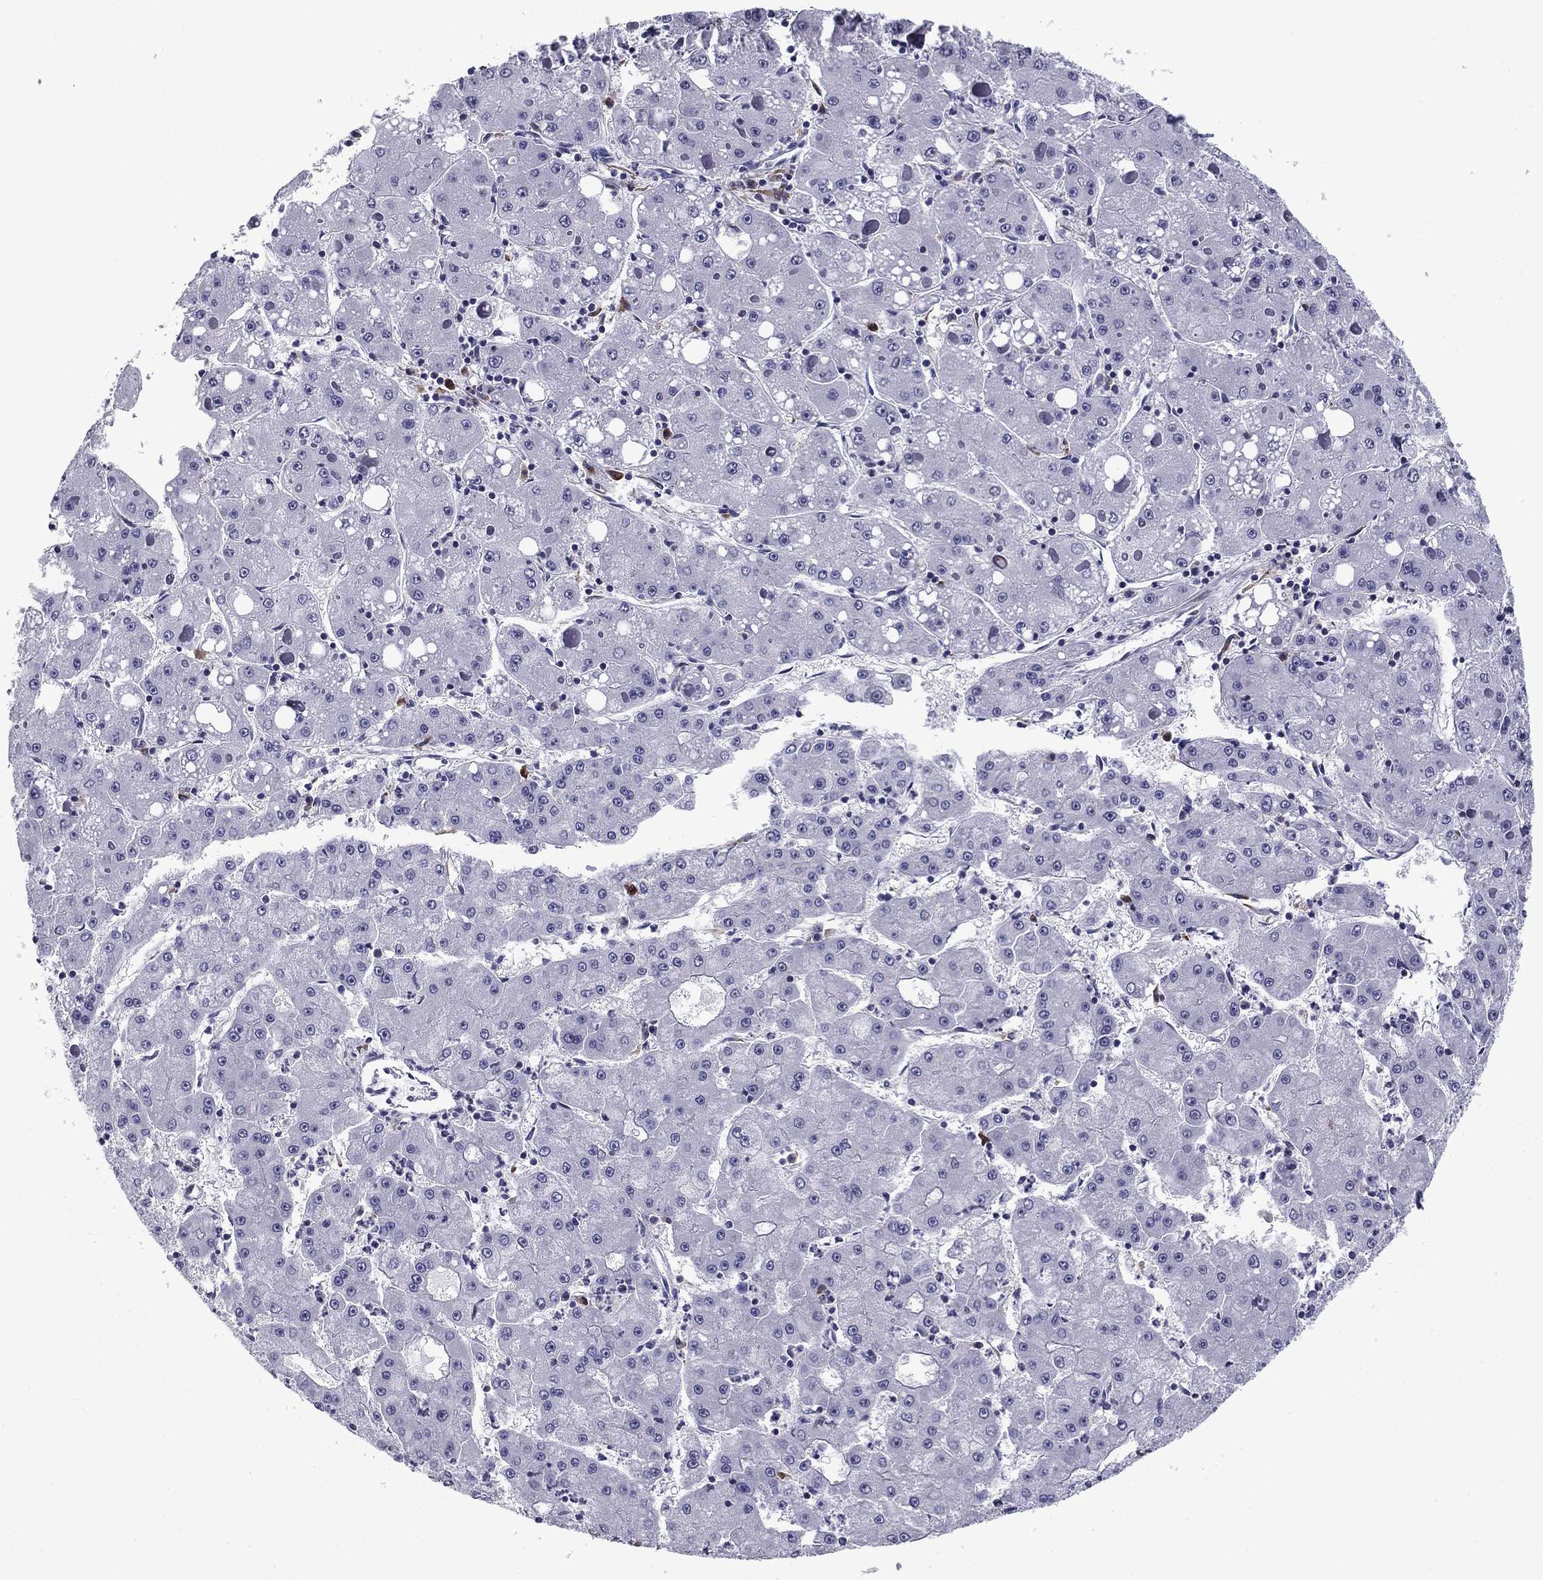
{"staining": {"intensity": "negative", "quantity": "none", "location": "none"}, "tissue": "liver cancer", "cell_type": "Tumor cells", "image_type": "cancer", "snomed": [{"axis": "morphology", "description": "Carcinoma, Hepatocellular, NOS"}, {"axis": "topography", "description": "Liver"}], "caption": "High power microscopy photomicrograph of an immunohistochemistry (IHC) image of liver cancer (hepatocellular carcinoma), revealing no significant expression in tumor cells.", "gene": "TMED3", "patient": {"sex": "male", "age": 73}}